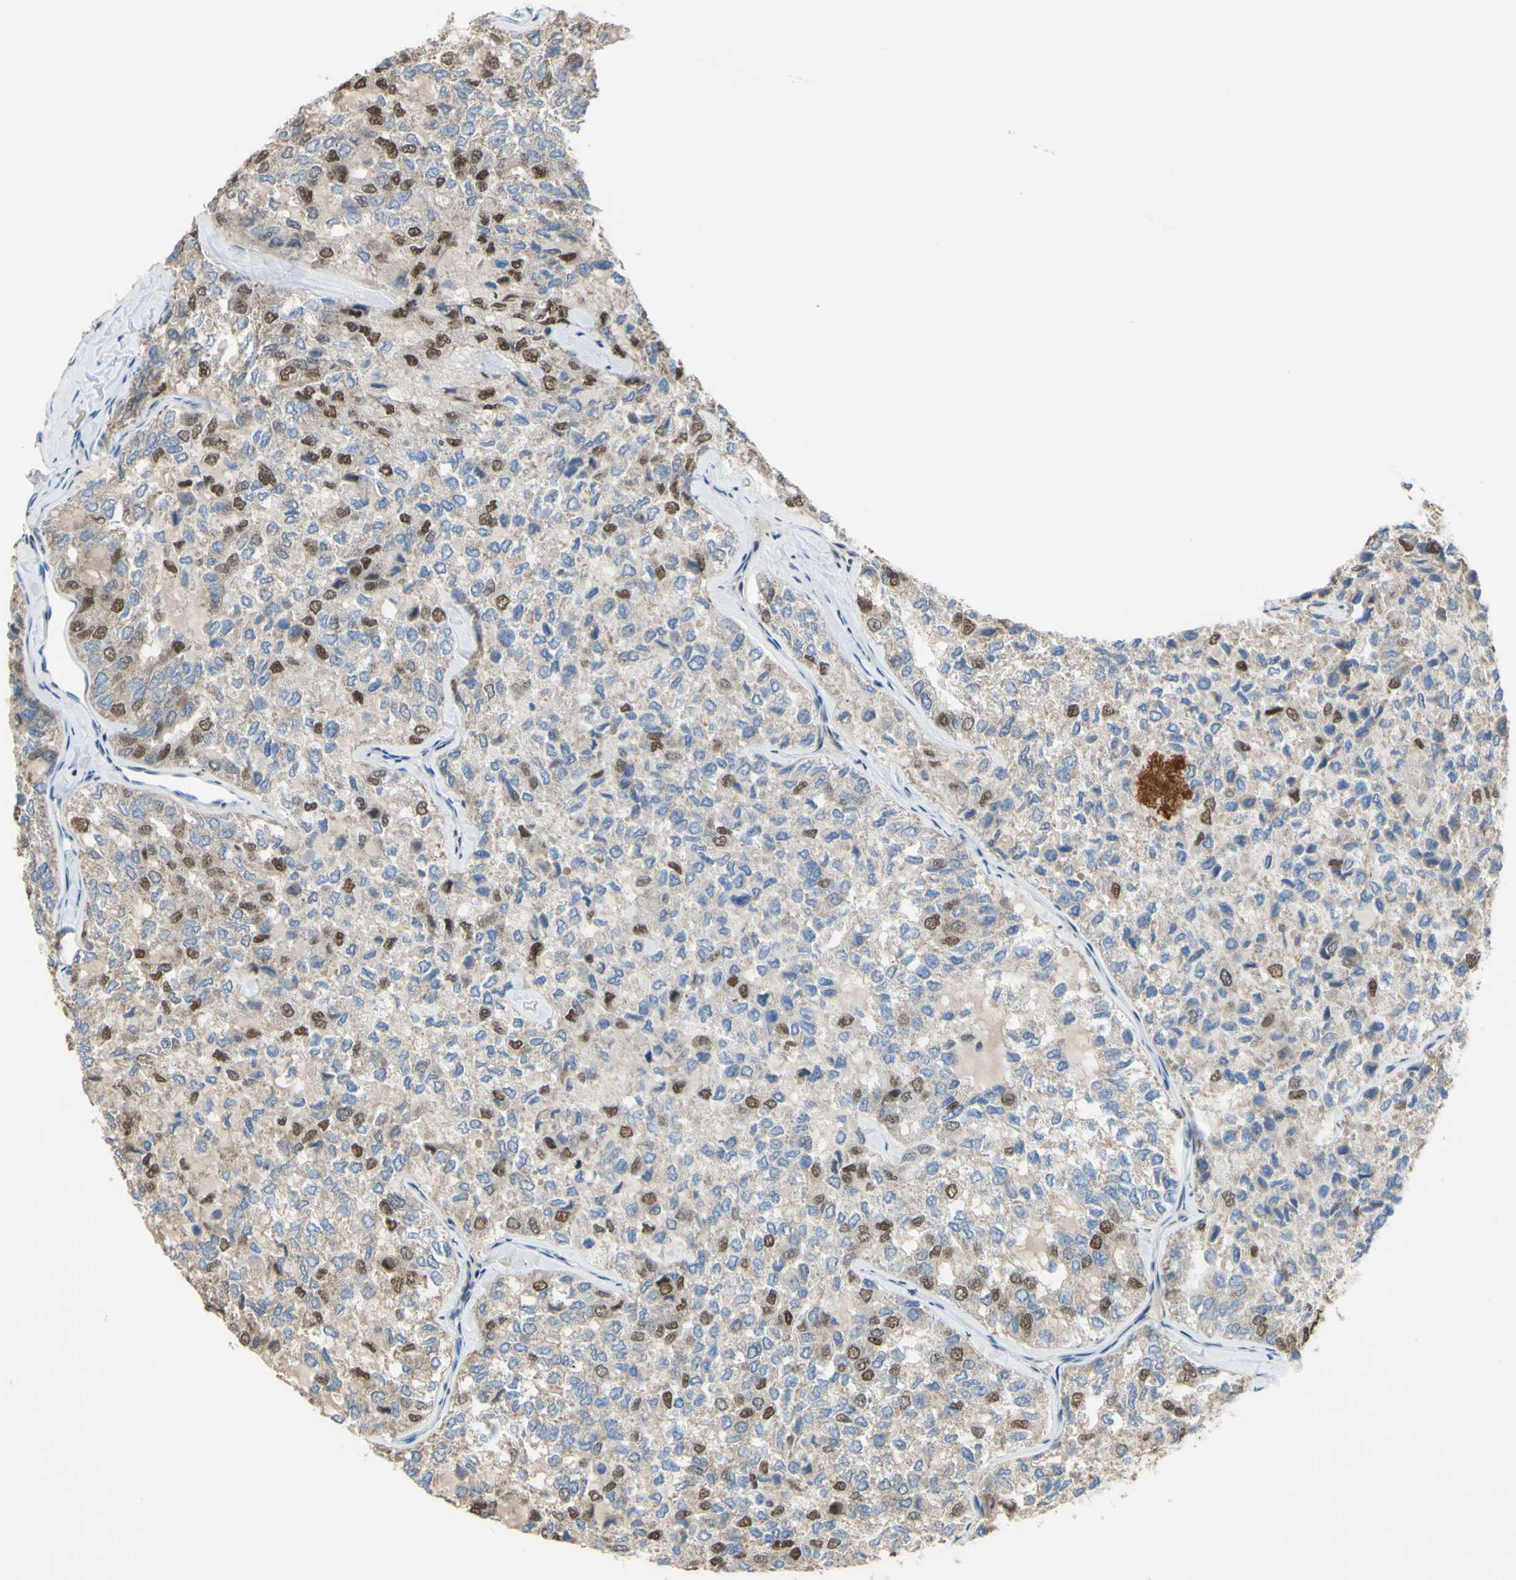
{"staining": {"intensity": "weak", "quantity": ">75%", "location": "cytoplasmic/membranous,nuclear"}, "tissue": "thyroid cancer", "cell_type": "Tumor cells", "image_type": "cancer", "snomed": [{"axis": "morphology", "description": "Follicular adenoma carcinoma, NOS"}, {"axis": "topography", "description": "Thyroid gland"}], "caption": "This is a micrograph of immunohistochemistry staining of thyroid follicular adenoma carcinoma, which shows weak positivity in the cytoplasmic/membranous and nuclear of tumor cells.", "gene": "SP4", "patient": {"sex": "male", "age": 75}}